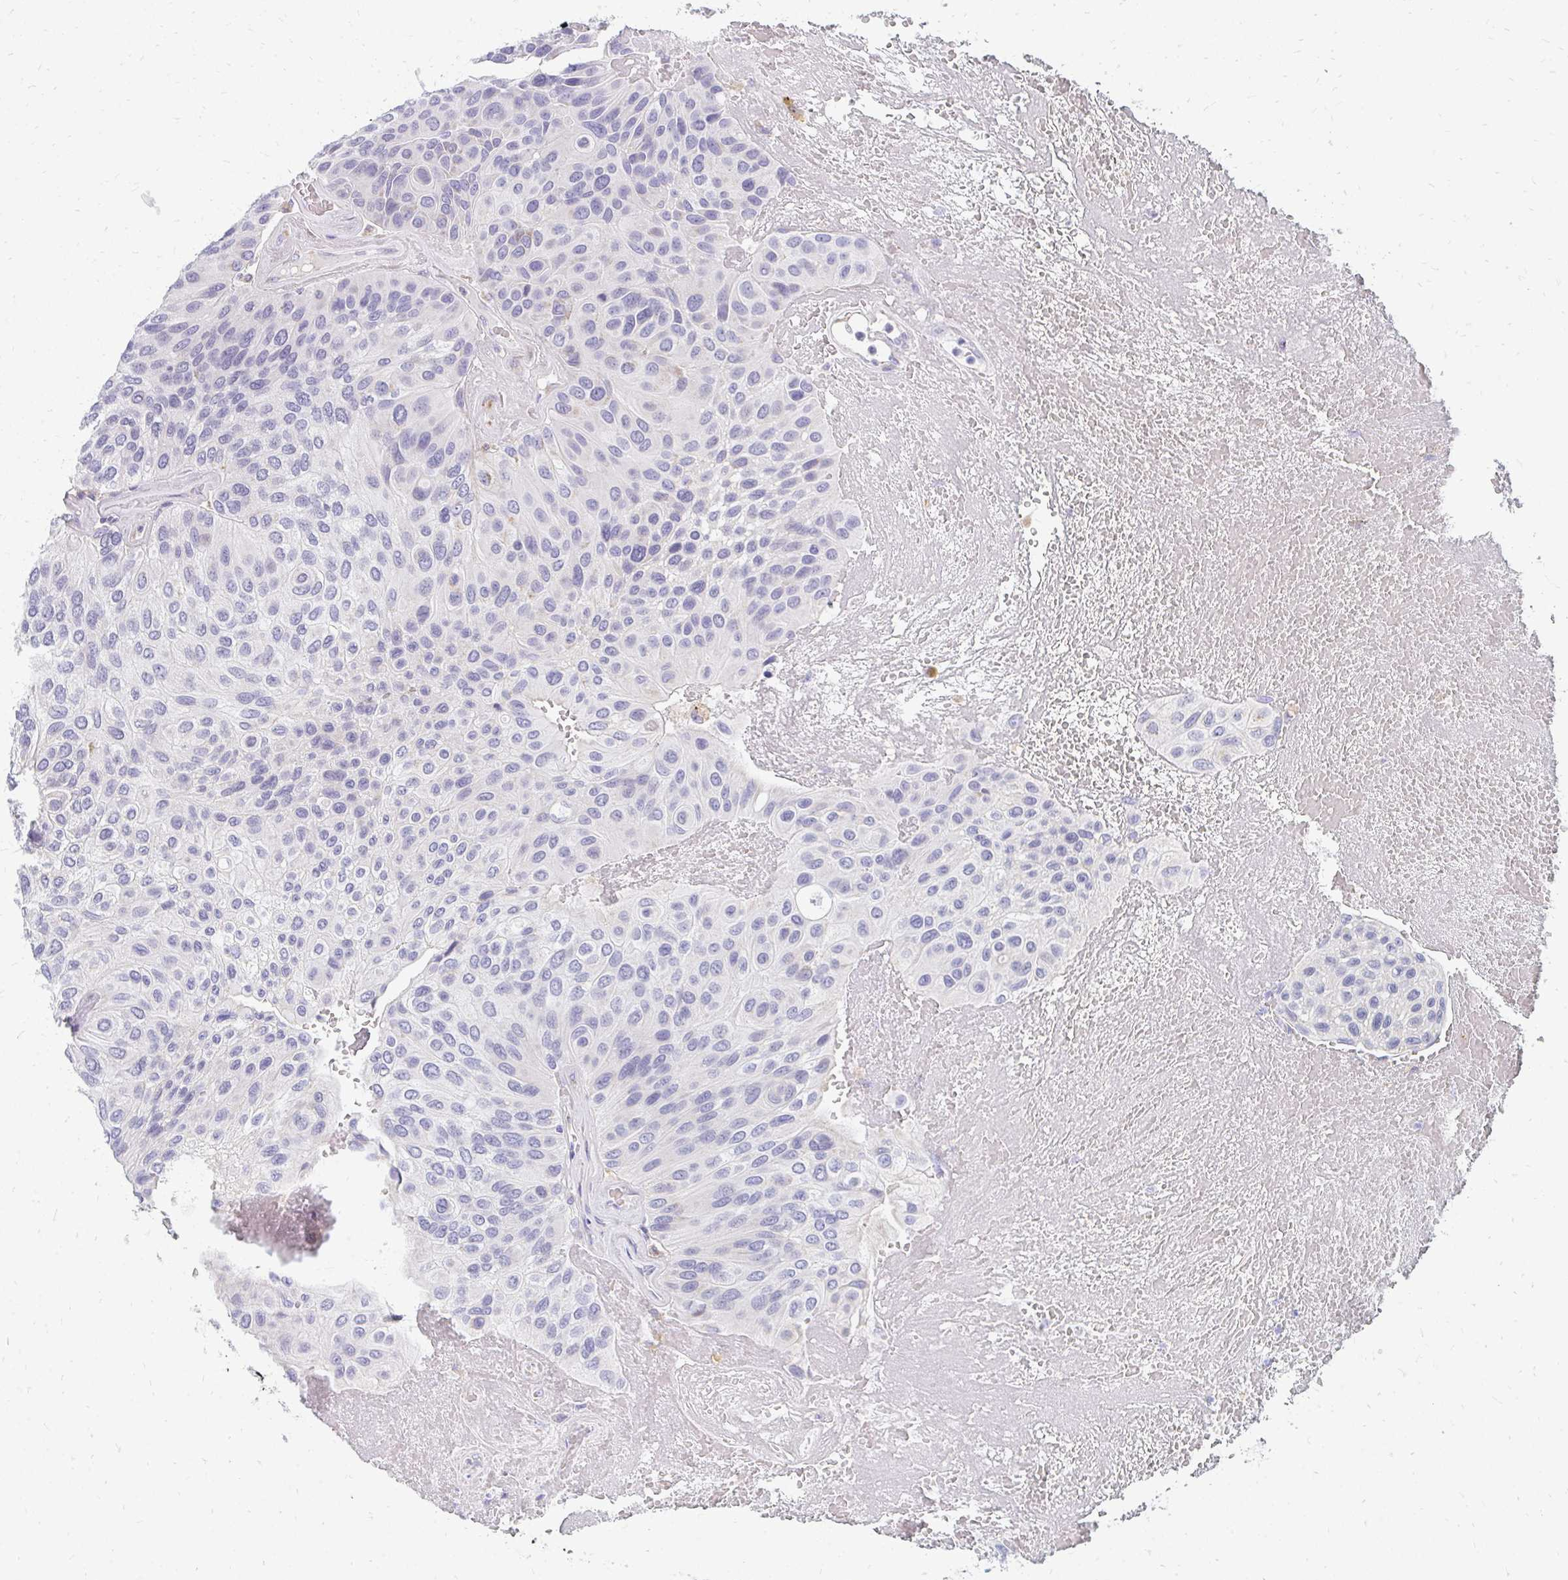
{"staining": {"intensity": "negative", "quantity": "none", "location": "none"}, "tissue": "urothelial cancer", "cell_type": "Tumor cells", "image_type": "cancer", "snomed": [{"axis": "morphology", "description": "Urothelial carcinoma, High grade"}, {"axis": "topography", "description": "Urinary bladder"}], "caption": "DAB (3,3'-diaminobenzidine) immunohistochemical staining of urothelial cancer shows no significant staining in tumor cells.", "gene": "OR10V1", "patient": {"sex": "male", "age": 66}}